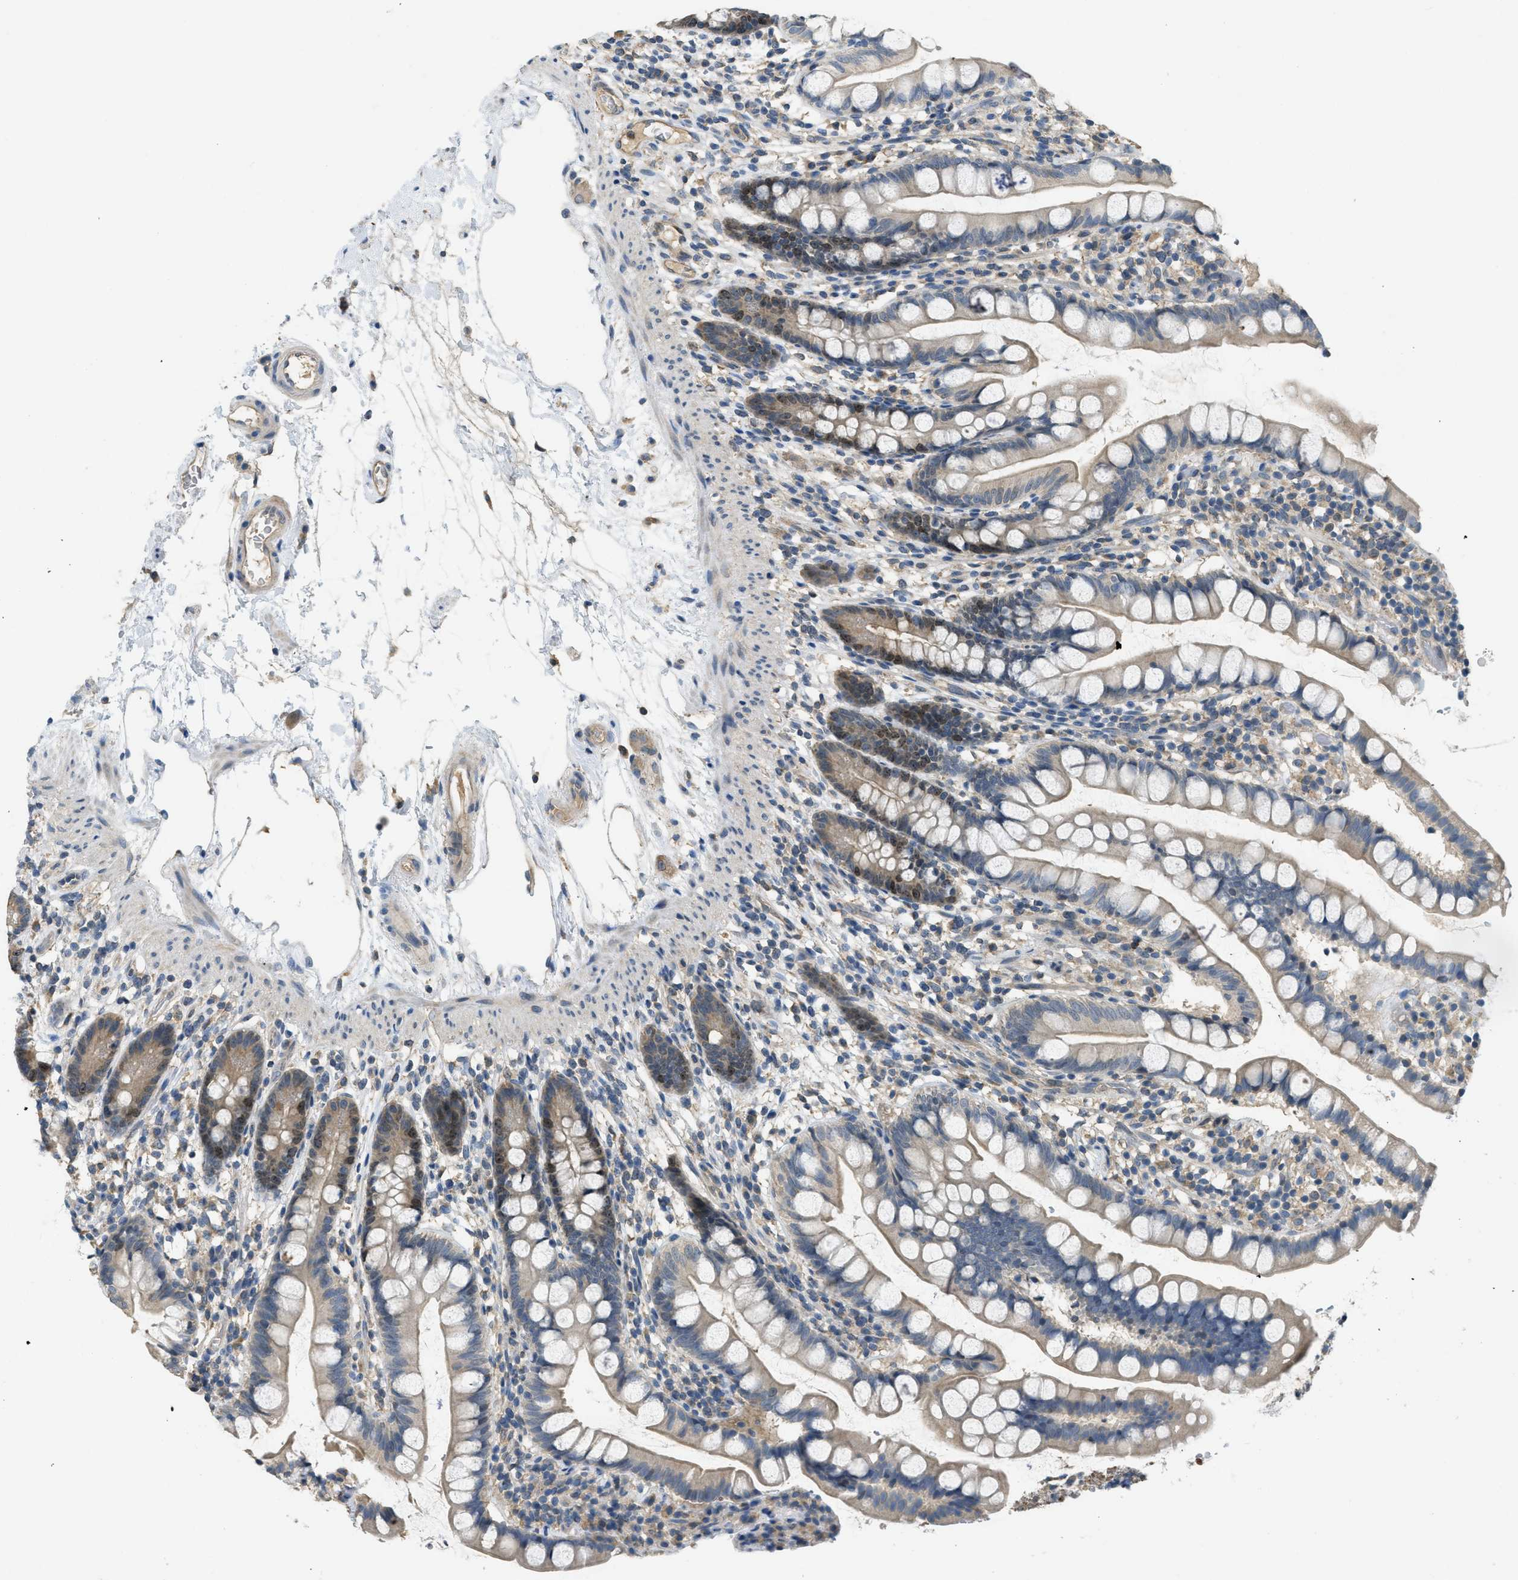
{"staining": {"intensity": "moderate", "quantity": "<25%", "location": "cytoplasmic/membranous,nuclear"}, "tissue": "small intestine", "cell_type": "Glandular cells", "image_type": "normal", "snomed": [{"axis": "morphology", "description": "Normal tissue, NOS"}, {"axis": "topography", "description": "Small intestine"}], "caption": "IHC micrograph of normal small intestine stained for a protein (brown), which demonstrates low levels of moderate cytoplasmic/membranous,nuclear expression in approximately <25% of glandular cells.", "gene": "MIS18A", "patient": {"sex": "female", "age": 84}}